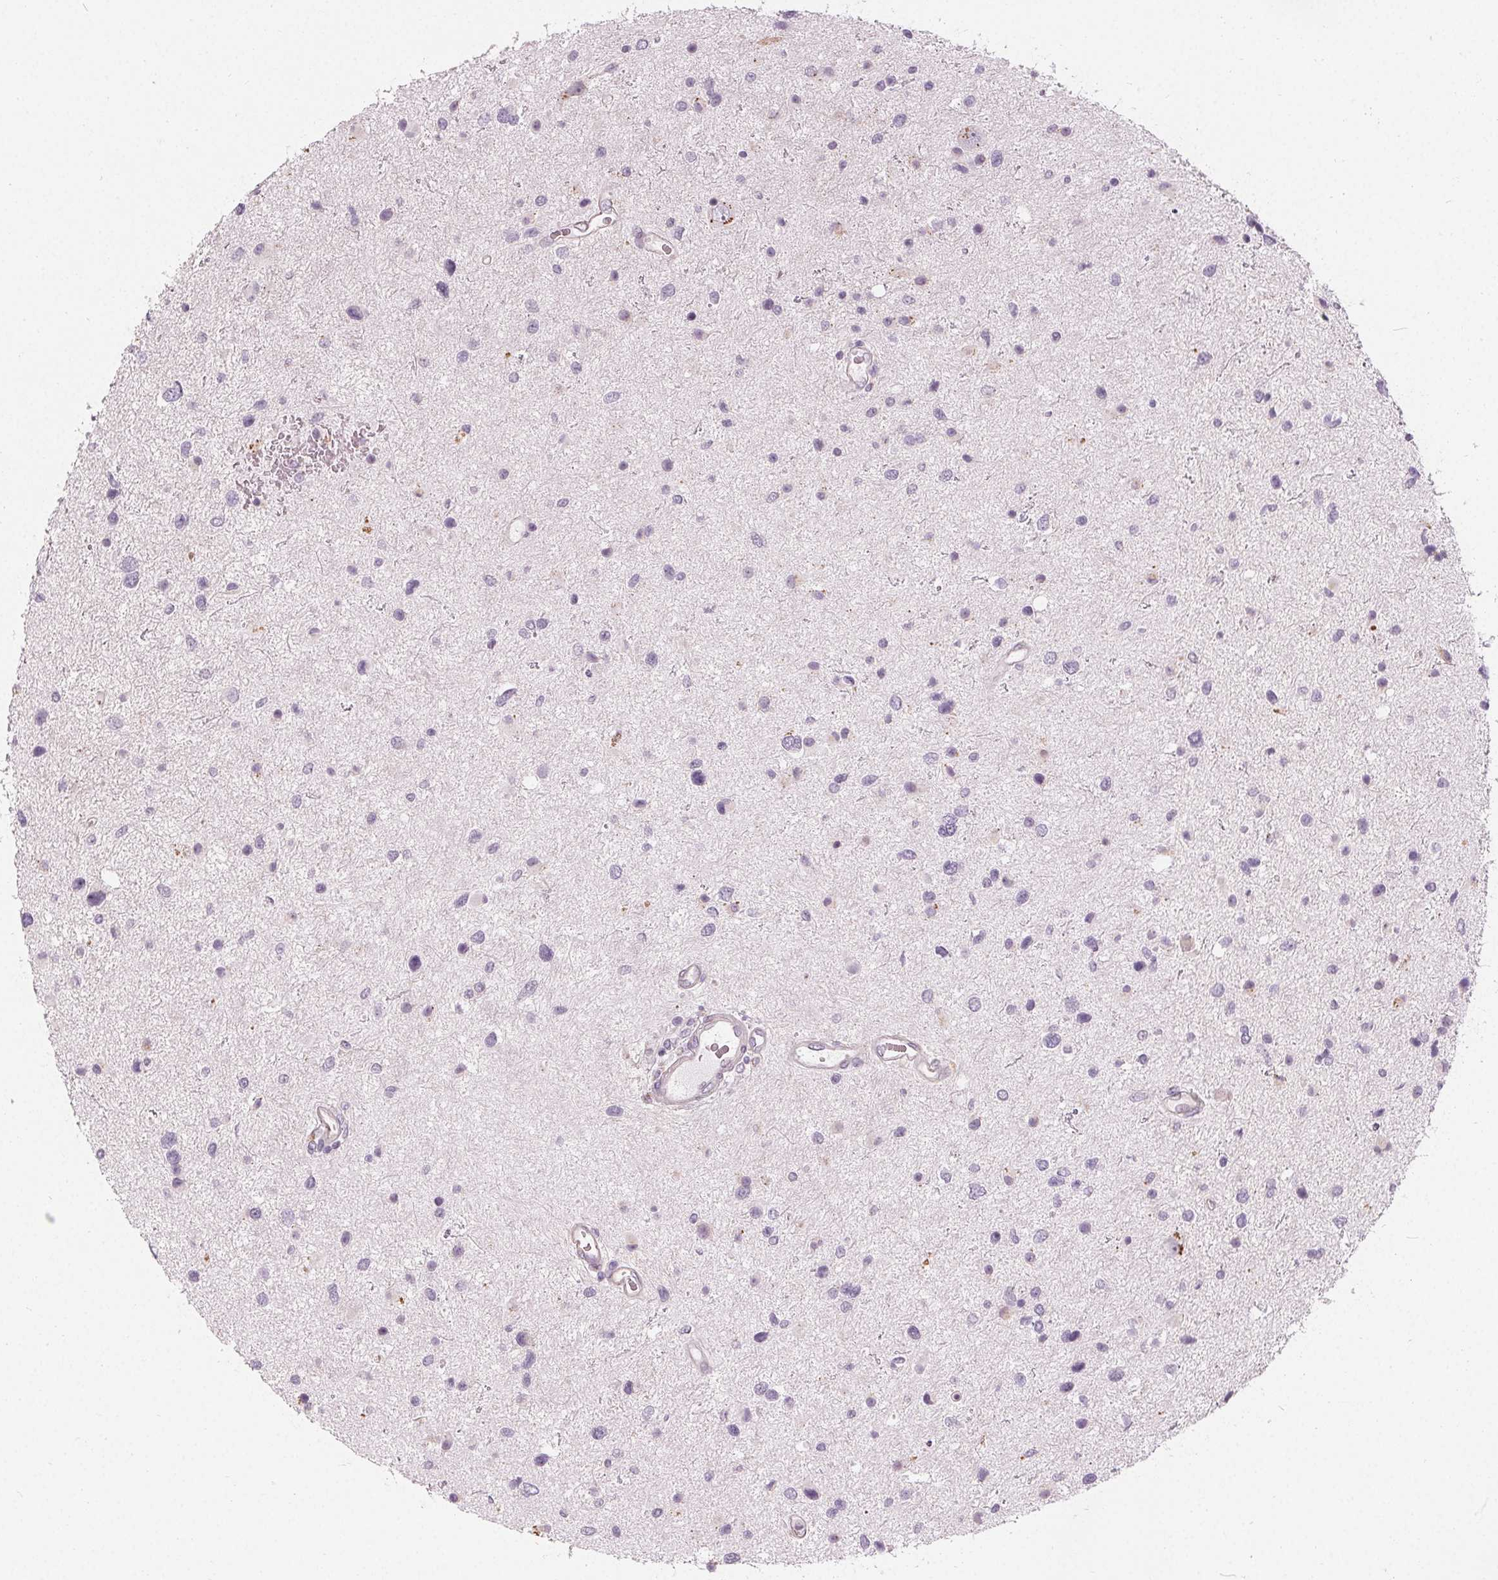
{"staining": {"intensity": "negative", "quantity": "none", "location": "none"}, "tissue": "glioma", "cell_type": "Tumor cells", "image_type": "cancer", "snomed": [{"axis": "morphology", "description": "Glioma, malignant, Low grade"}, {"axis": "topography", "description": "Brain"}], "caption": "DAB immunohistochemical staining of human glioma displays no significant expression in tumor cells. Brightfield microscopy of immunohistochemistry stained with DAB (brown) and hematoxylin (blue), captured at high magnification.", "gene": "HOPX", "patient": {"sex": "female", "age": 32}}